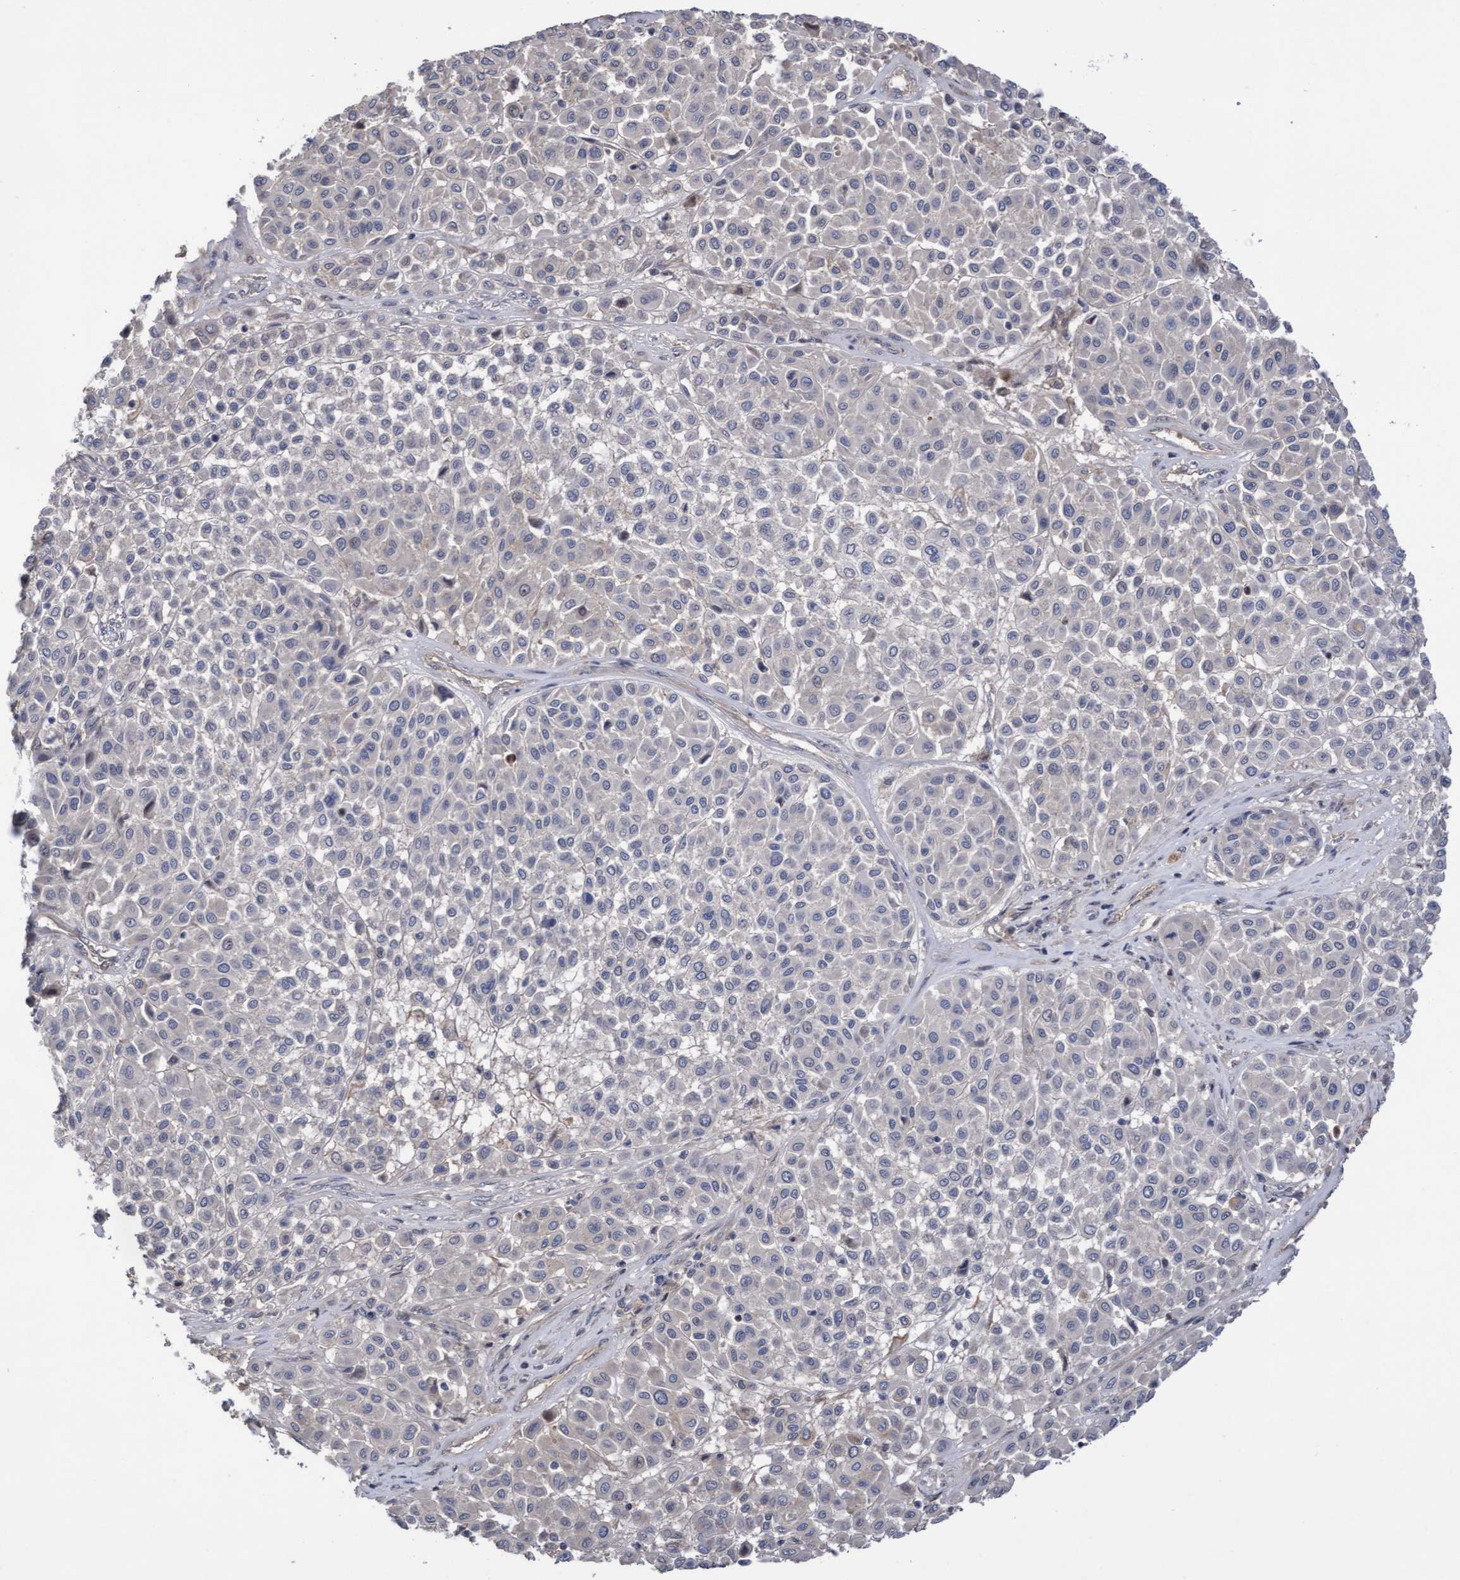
{"staining": {"intensity": "negative", "quantity": "none", "location": "none"}, "tissue": "melanoma", "cell_type": "Tumor cells", "image_type": "cancer", "snomed": [{"axis": "morphology", "description": "Malignant melanoma, Metastatic site"}, {"axis": "topography", "description": "Soft tissue"}], "caption": "This is an immunohistochemistry image of melanoma. There is no expression in tumor cells.", "gene": "COBL", "patient": {"sex": "male", "age": 41}}